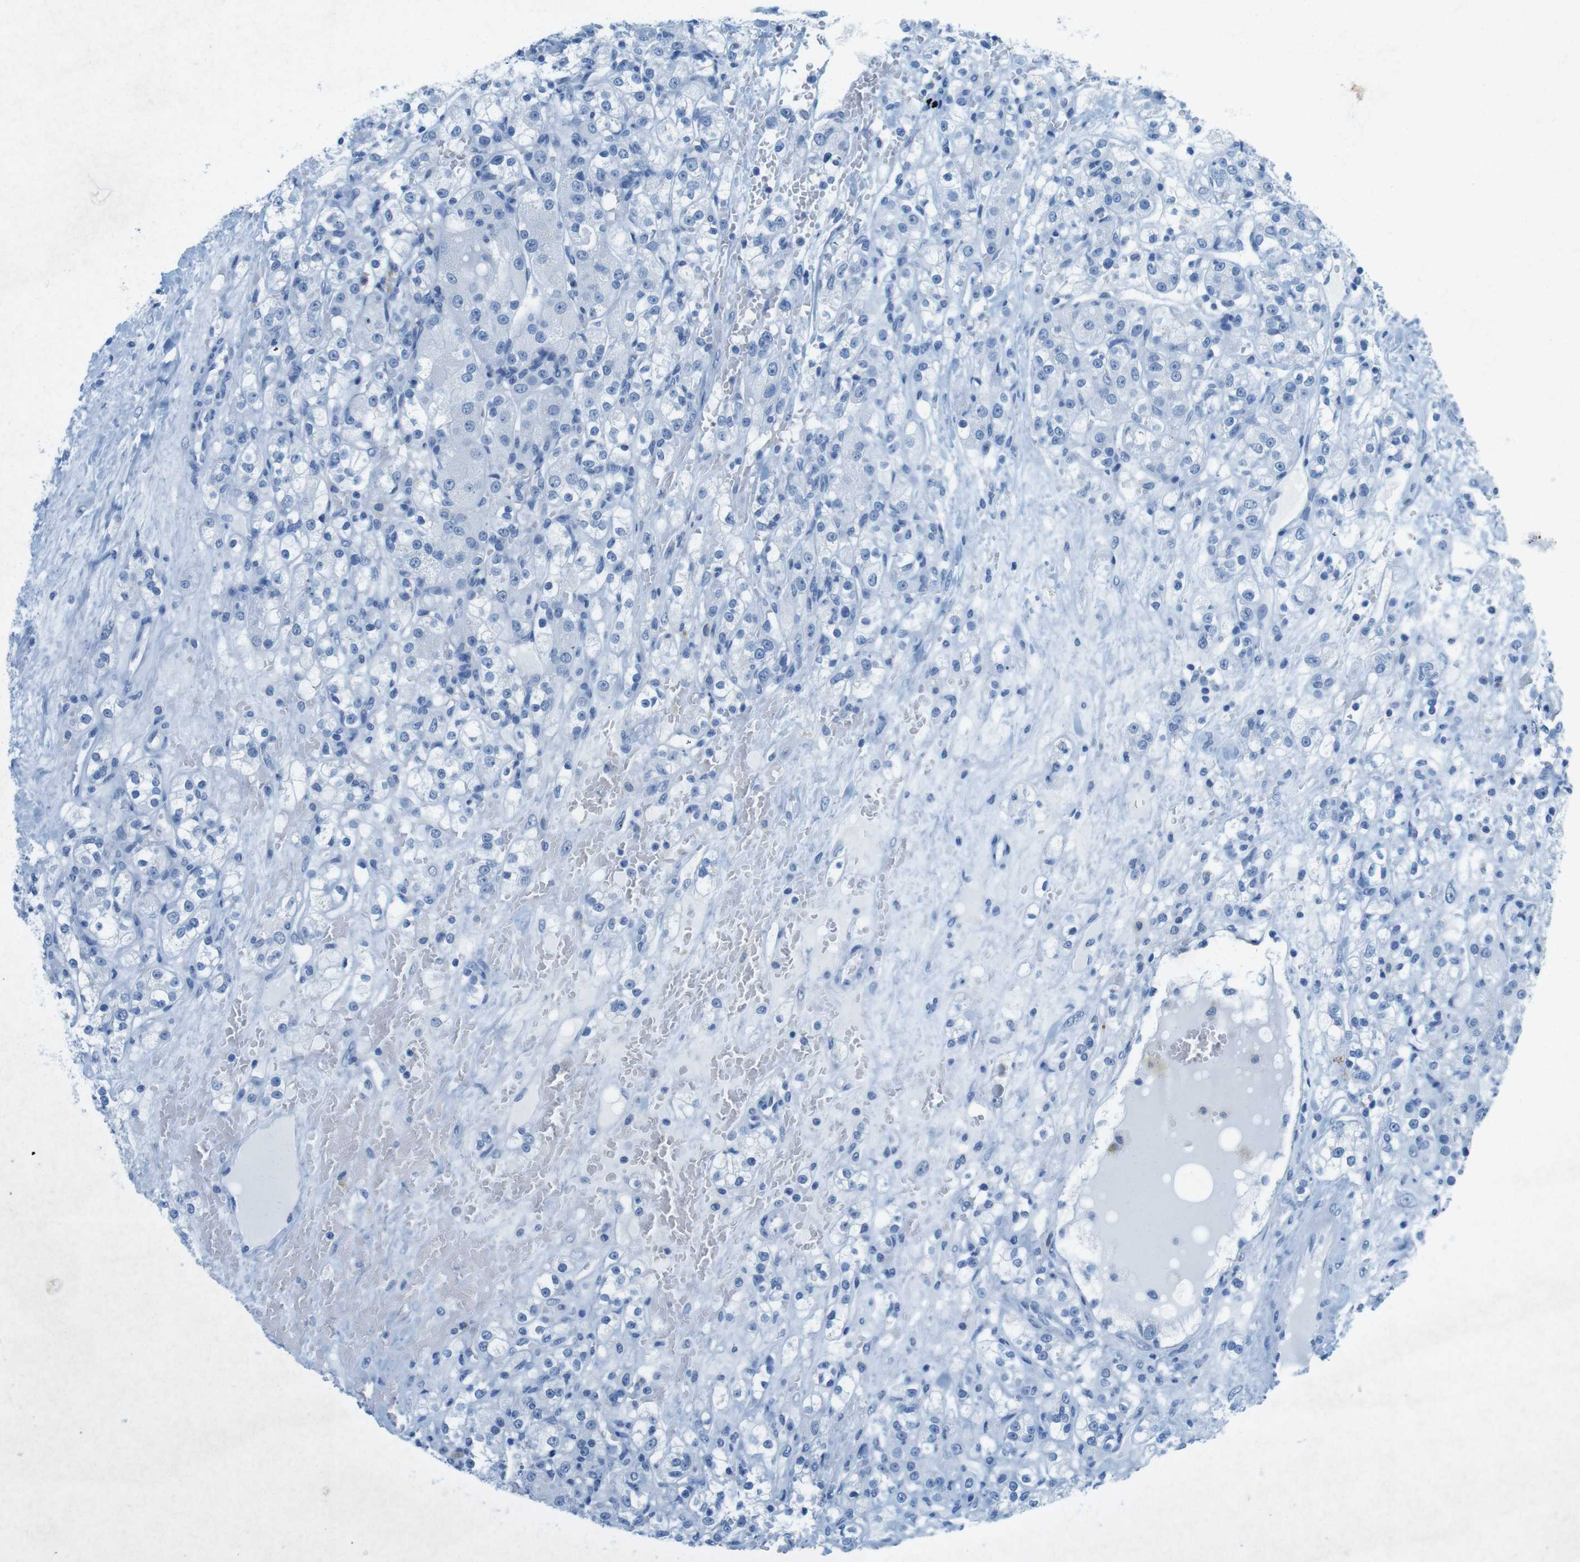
{"staining": {"intensity": "negative", "quantity": "none", "location": "none"}, "tissue": "renal cancer", "cell_type": "Tumor cells", "image_type": "cancer", "snomed": [{"axis": "morphology", "description": "Normal tissue, NOS"}, {"axis": "morphology", "description": "Adenocarcinoma, NOS"}, {"axis": "topography", "description": "Kidney"}], "caption": "DAB immunohistochemical staining of adenocarcinoma (renal) shows no significant staining in tumor cells.", "gene": "CTAG1B", "patient": {"sex": "male", "age": 61}}